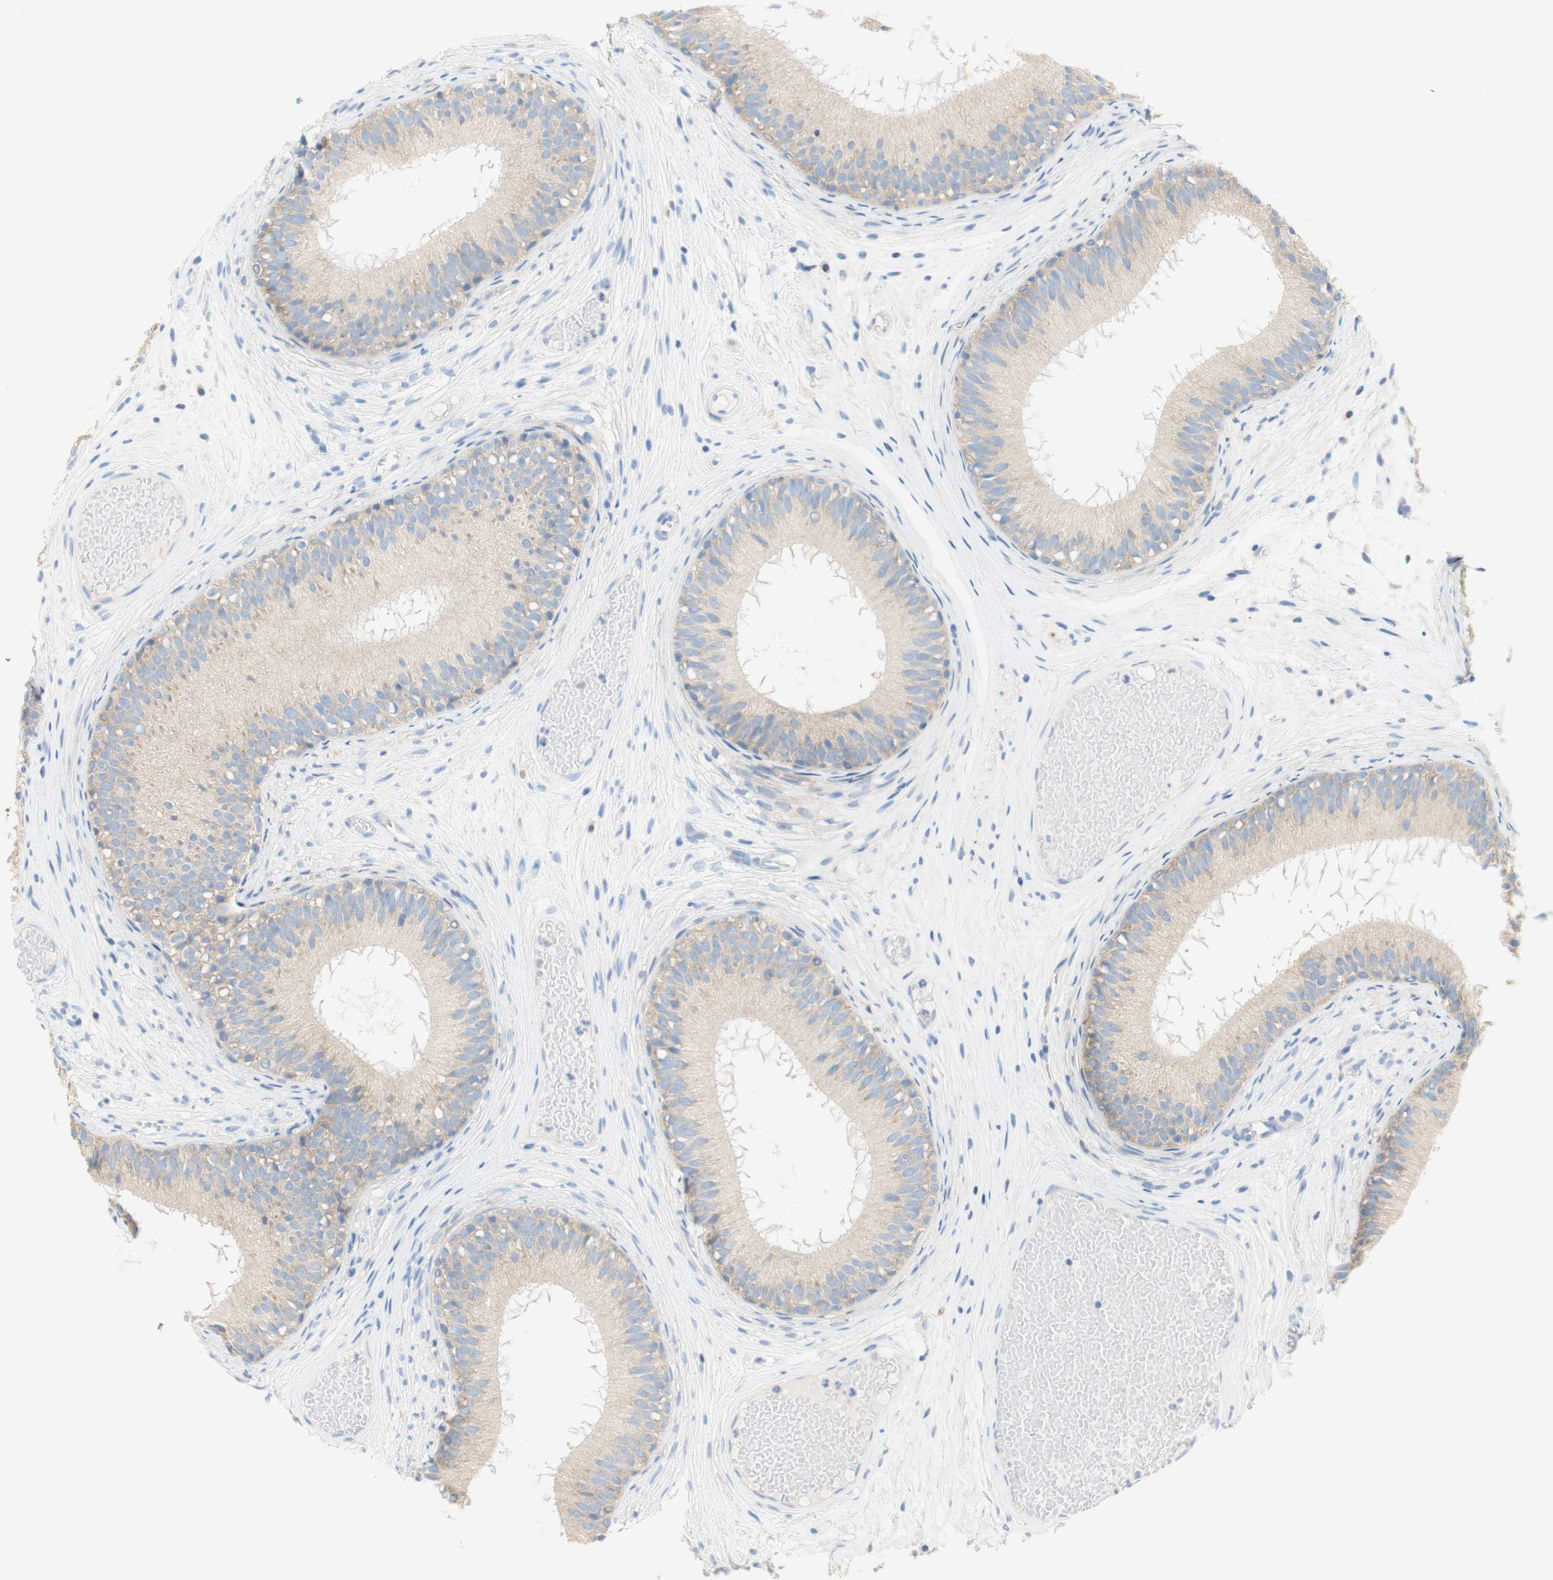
{"staining": {"intensity": "weak", "quantity": ">75%", "location": "cytoplasmic/membranous"}, "tissue": "epididymis", "cell_type": "Glandular cells", "image_type": "normal", "snomed": [{"axis": "morphology", "description": "Normal tissue, NOS"}, {"axis": "morphology", "description": "Atrophy, NOS"}, {"axis": "topography", "description": "Testis"}, {"axis": "topography", "description": "Epididymis"}], "caption": "This is a micrograph of IHC staining of normal epididymis, which shows weak expression in the cytoplasmic/membranous of glandular cells.", "gene": "ATP2B1", "patient": {"sex": "male", "age": 18}}